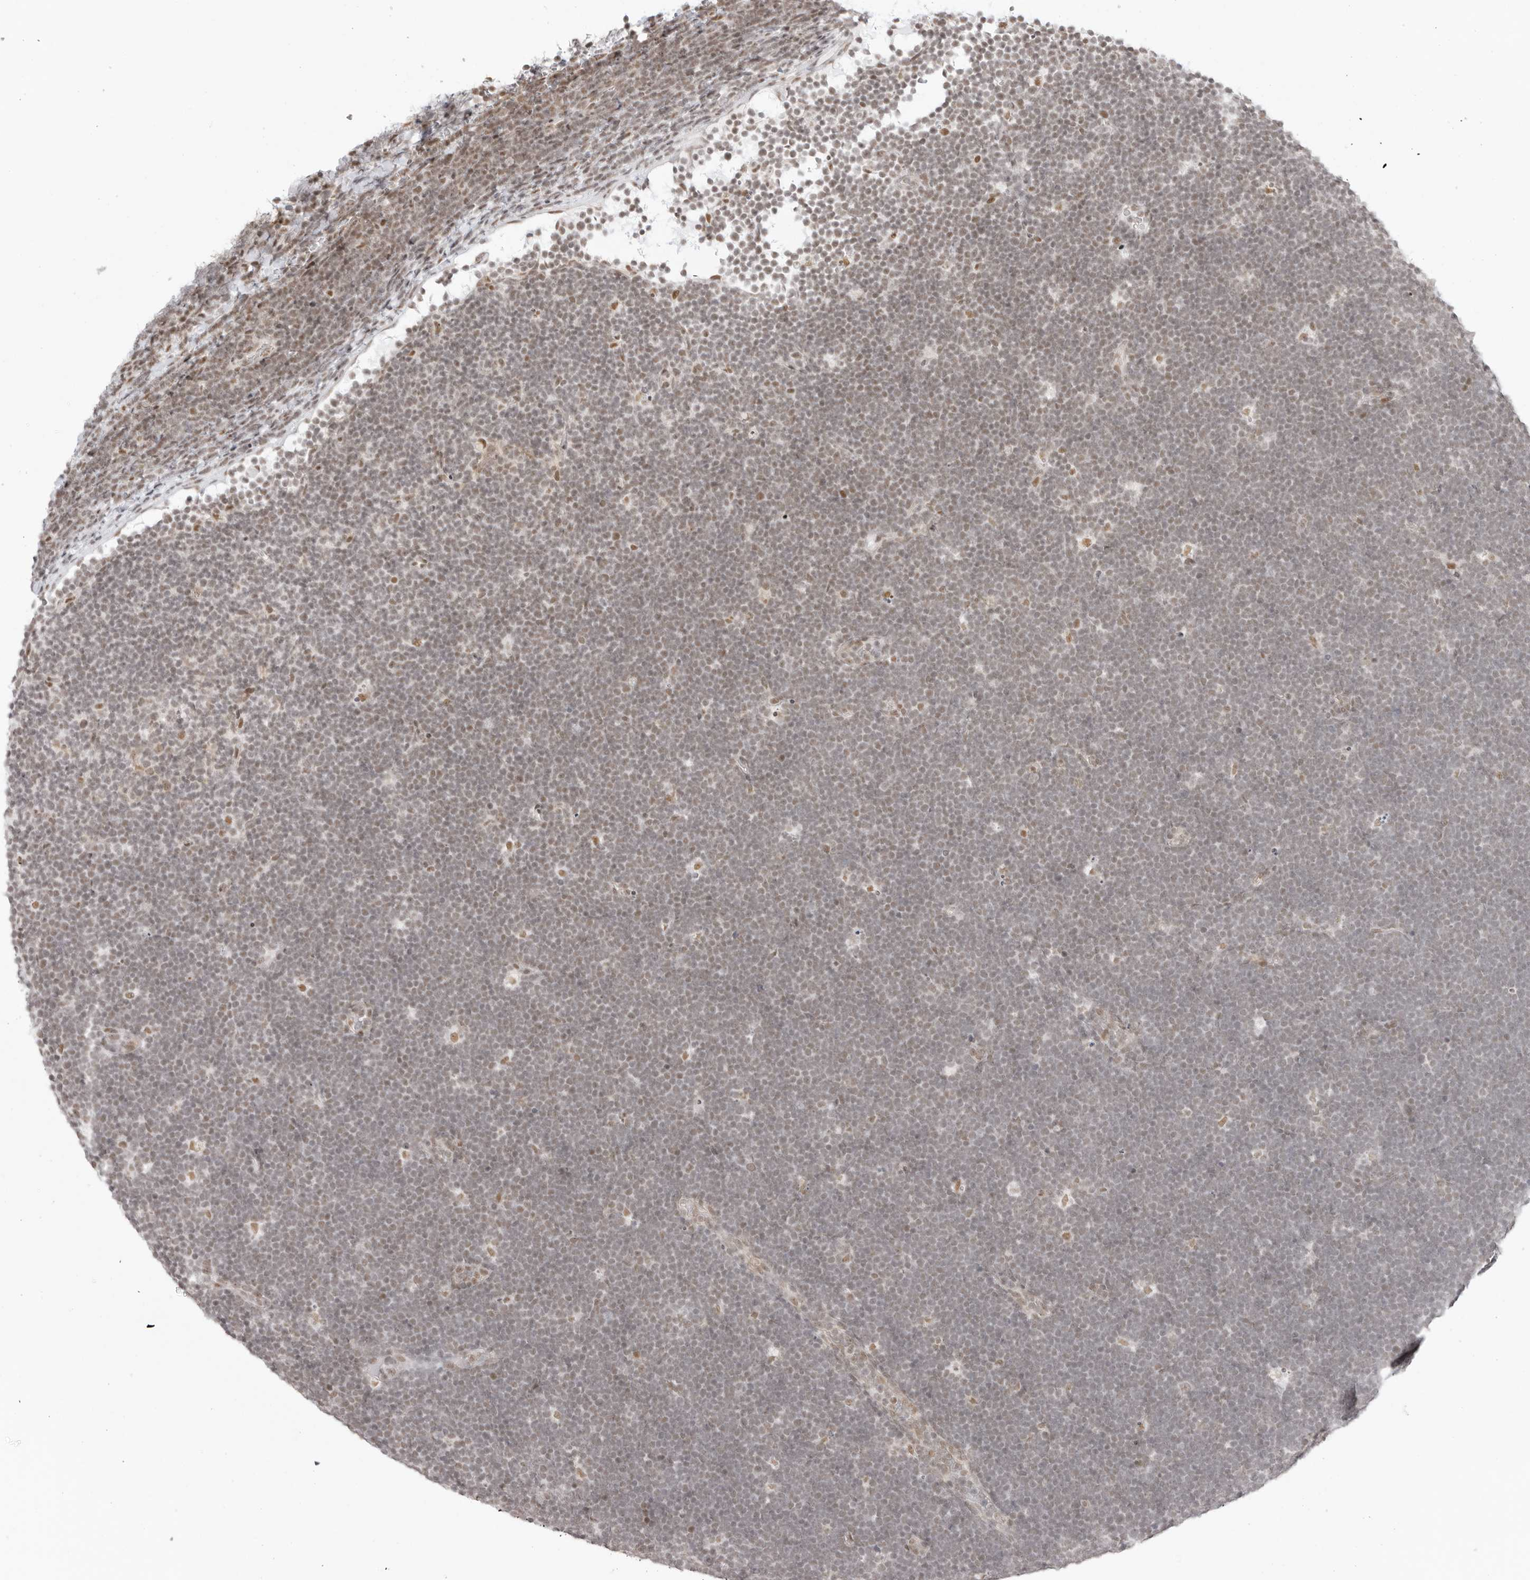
{"staining": {"intensity": "weak", "quantity": "25%-75%", "location": "nuclear"}, "tissue": "lymphoma", "cell_type": "Tumor cells", "image_type": "cancer", "snomed": [{"axis": "morphology", "description": "Malignant lymphoma, non-Hodgkin's type, High grade"}, {"axis": "topography", "description": "Lymph node"}], "caption": "A micrograph of human malignant lymphoma, non-Hodgkin's type (high-grade) stained for a protein reveals weak nuclear brown staining in tumor cells.", "gene": "TCIM", "patient": {"sex": "male", "age": 13}}